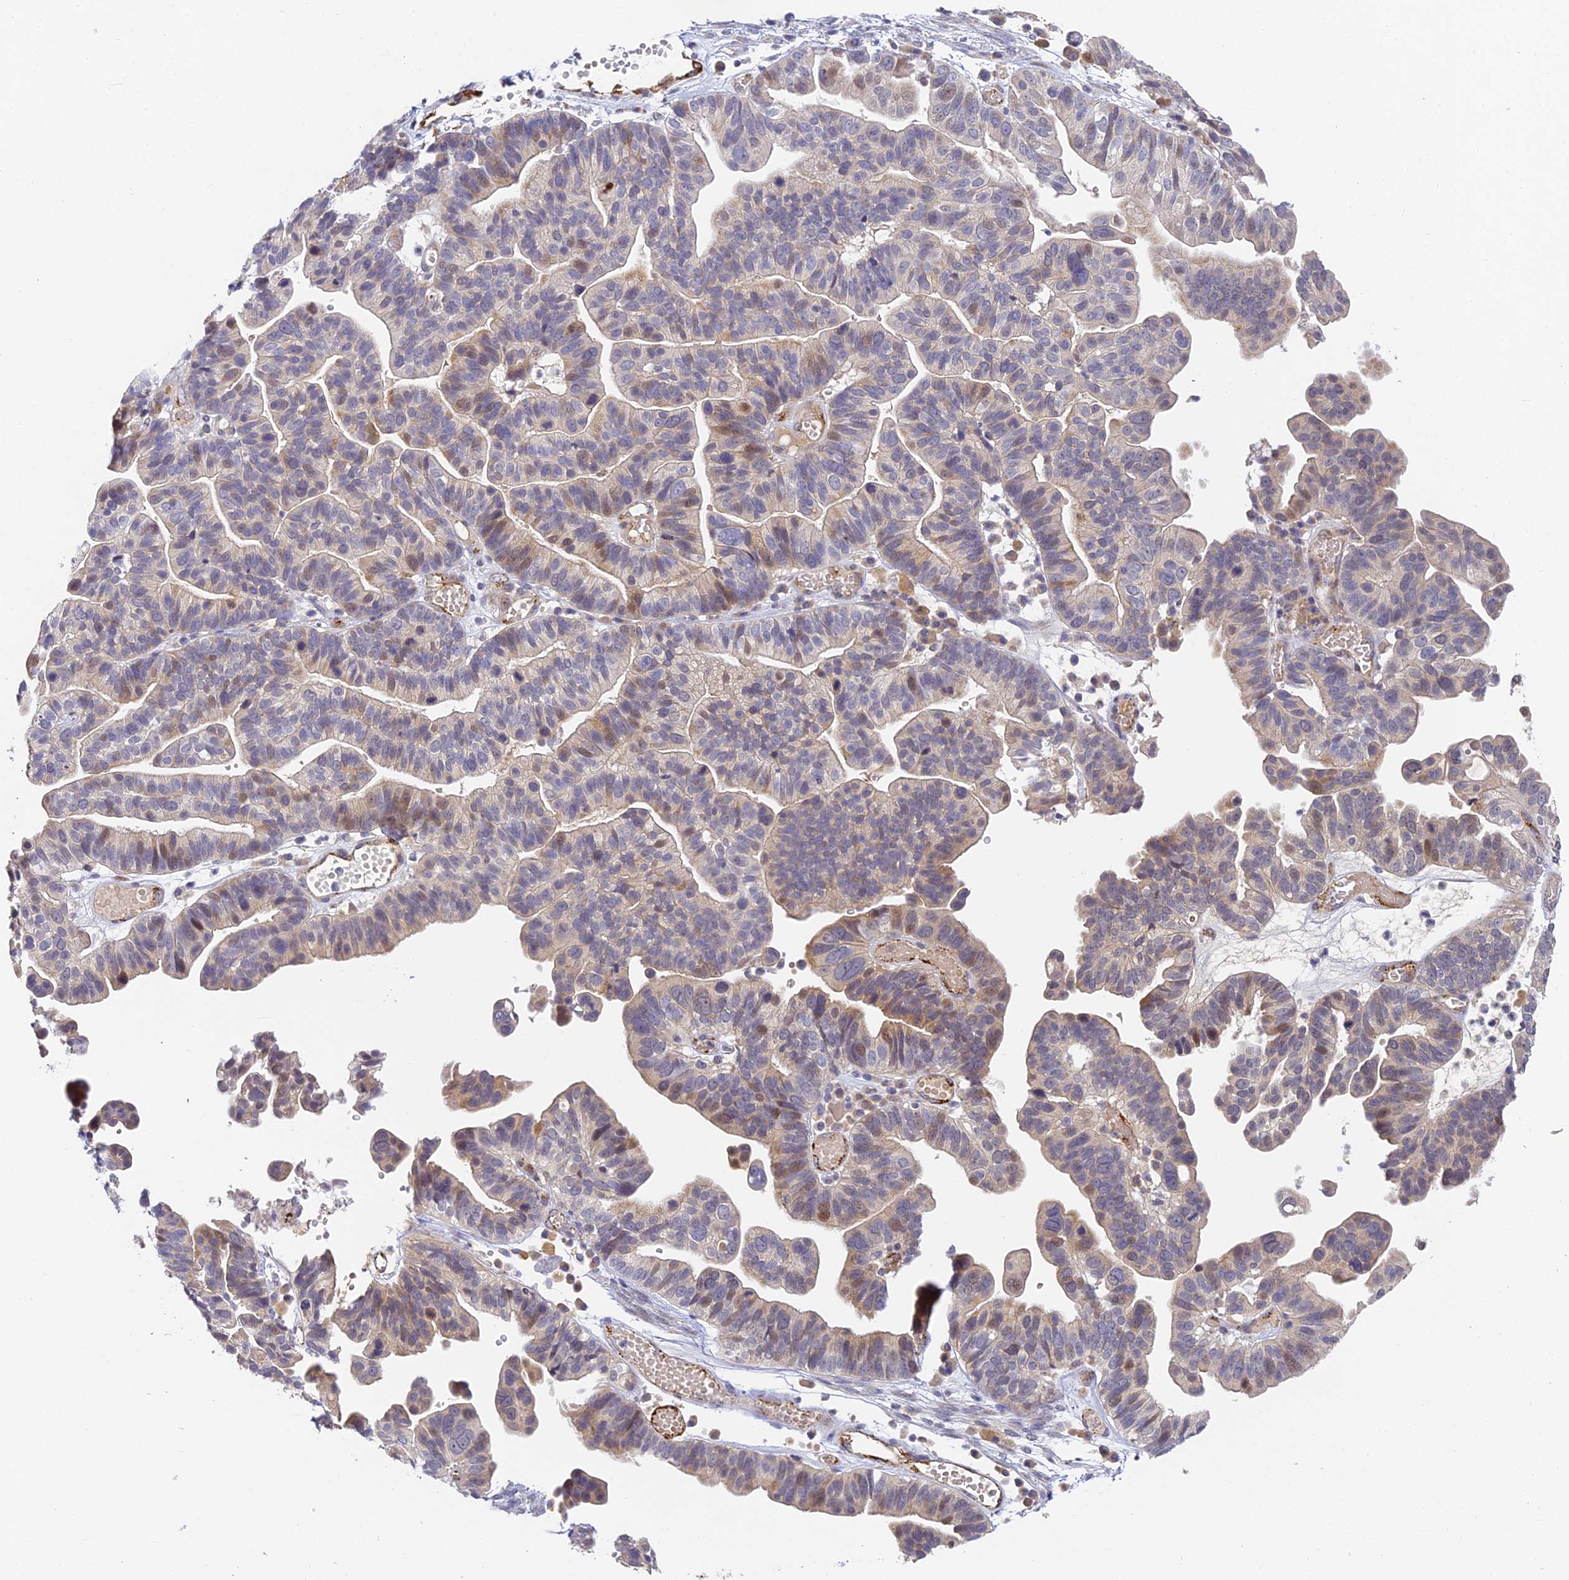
{"staining": {"intensity": "weak", "quantity": "25%-75%", "location": "cytoplasmic/membranous,nuclear"}, "tissue": "ovarian cancer", "cell_type": "Tumor cells", "image_type": "cancer", "snomed": [{"axis": "morphology", "description": "Cystadenocarcinoma, serous, NOS"}, {"axis": "topography", "description": "Ovary"}], "caption": "Ovarian cancer (serous cystadenocarcinoma) stained for a protein (brown) reveals weak cytoplasmic/membranous and nuclear positive positivity in about 25%-75% of tumor cells.", "gene": "DNAAF10", "patient": {"sex": "female", "age": 56}}